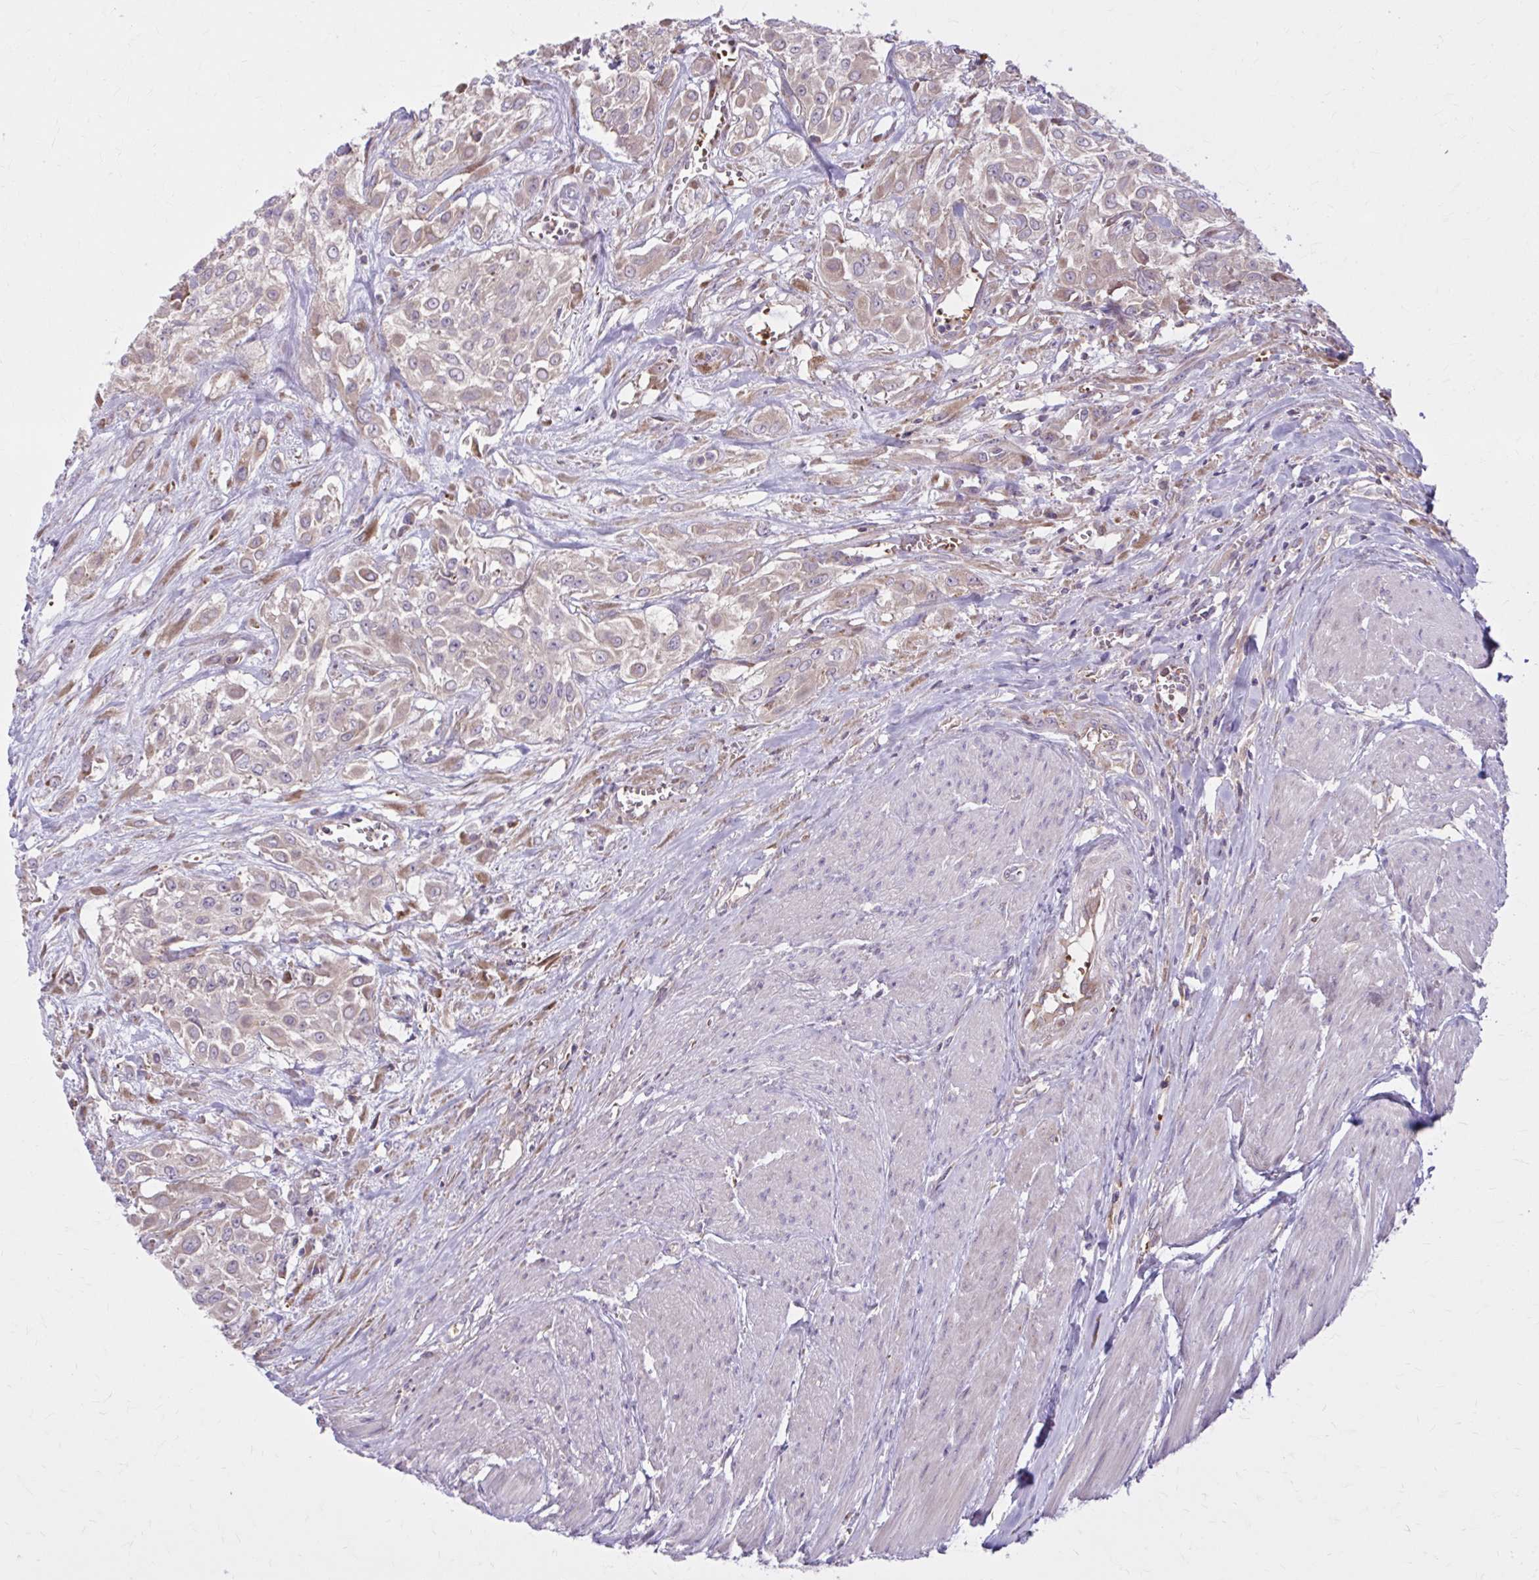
{"staining": {"intensity": "moderate", "quantity": "<25%", "location": "cytoplasmic/membranous"}, "tissue": "urothelial cancer", "cell_type": "Tumor cells", "image_type": "cancer", "snomed": [{"axis": "morphology", "description": "Urothelial carcinoma, High grade"}, {"axis": "topography", "description": "Urinary bladder"}], "caption": "Immunohistochemical staining of urothelial carcinoma (high-grade) reveals moderate cytoplasmic/membranous protein staining in approximately <25% of tumor cells.", "gene": "SNF8", "patient": {"sex": "male", "age": 57}}